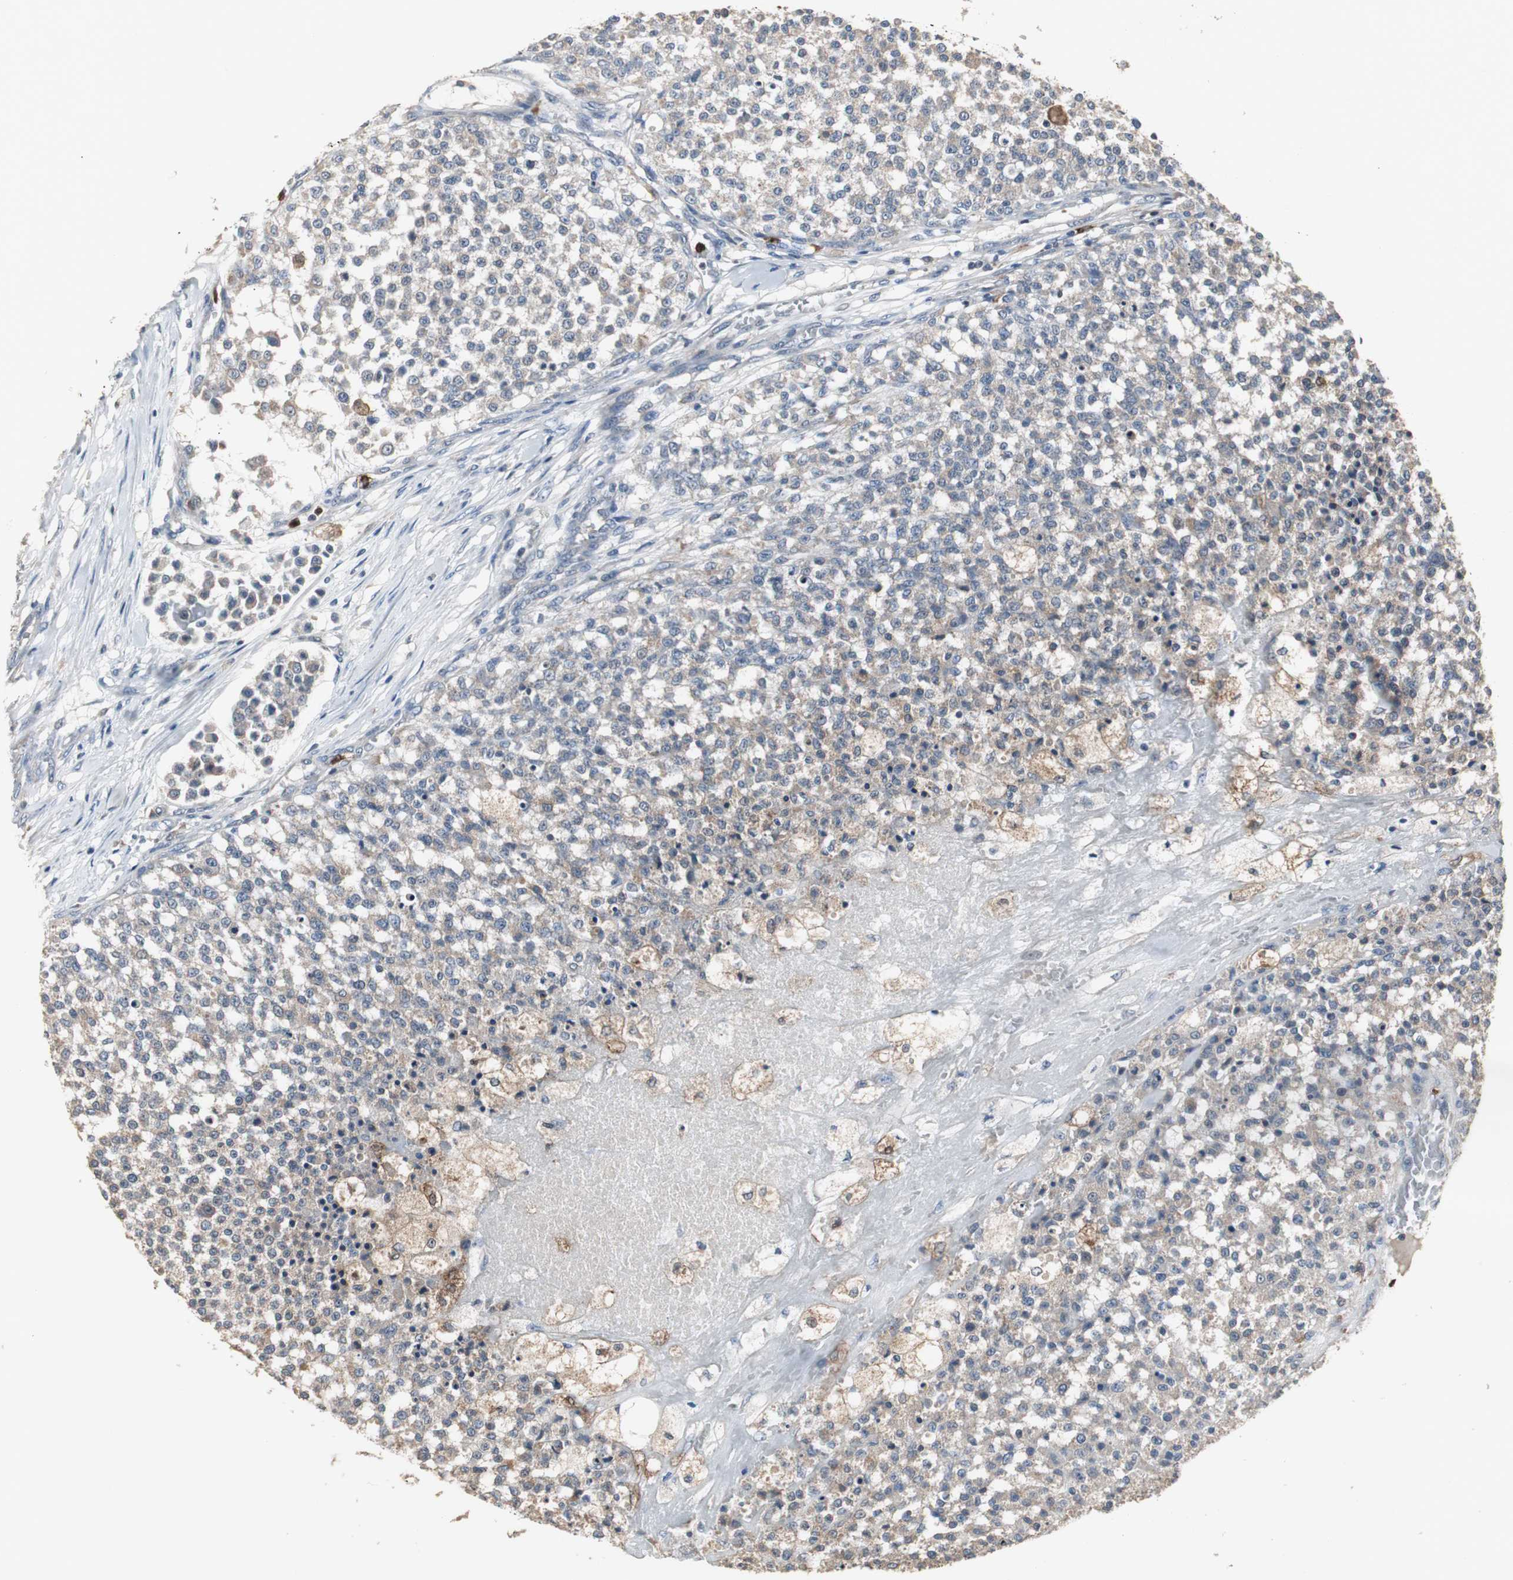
{"staining": {"intensity": "weak", "quantity": ">75%", "location": "cytoplasmic/membranous"}, "tissue": "testis cancer", "cell_type": "Tumor cells", "image_type": "cancer", "snomed": [{"axis": "morphology", "description": "Seminoma, NOS"}, {"axis": "topography", "description": "Testis"}], "caption": "Human seminoma (testis) stained with a brown dye exhibits weak cytoplasmic/membranous positive expression in about >75% of tumor cells.", "gene": "NCF2", "patient": {"sex": "male", "age": 59}}